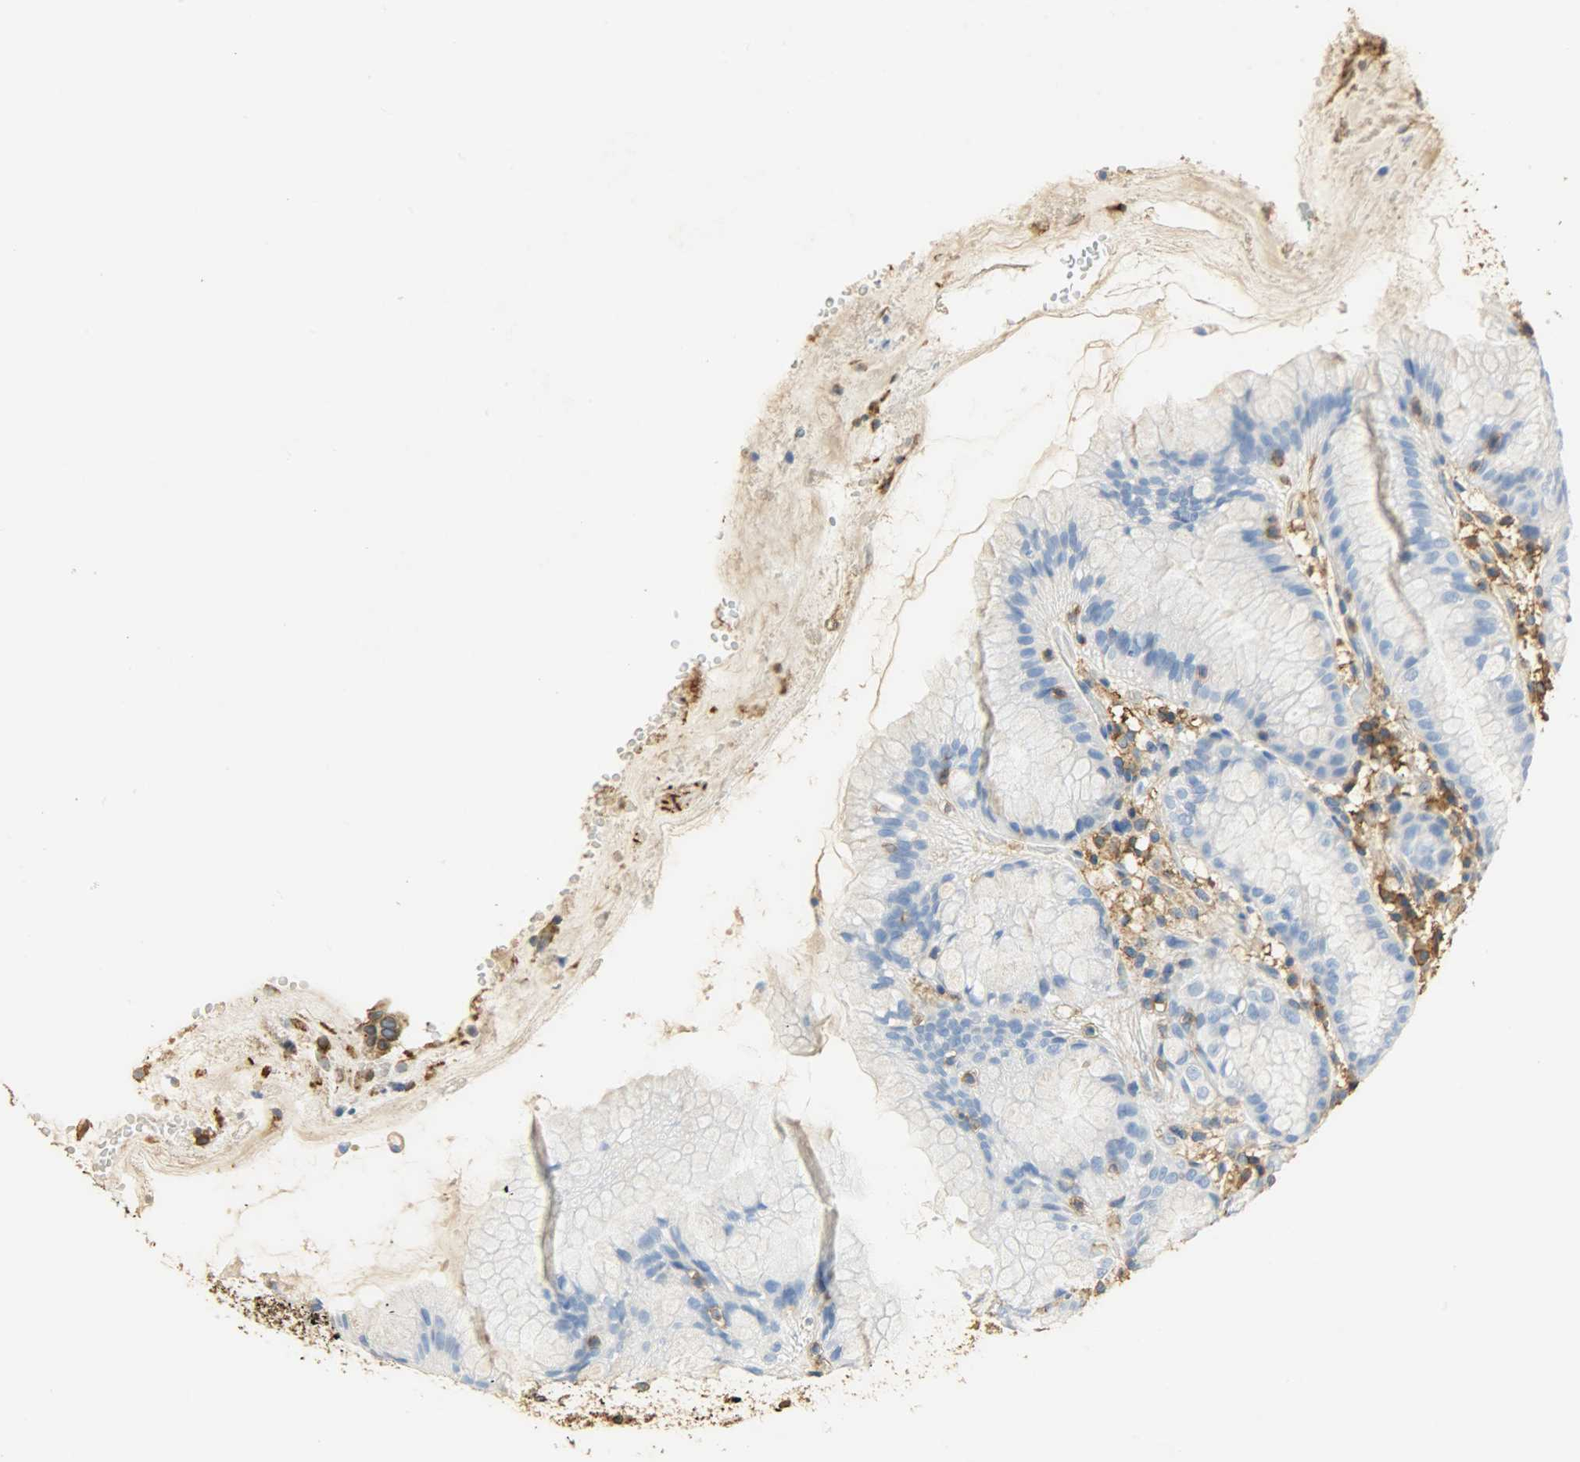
{"staining": {"intensity": "moderate", "quantity": "<25%", "location": "cytoplasmic/membranous"}, "tissue": "stomach", "cell_type": "Glandular cells", "image_type": "normal", "snomed": [{"axis": "morphology", "description": "Normal tissue, NOS"}, {"axis": "topography", "description": "Stomach"}, {"axis": "topography", "description": "Stomach, lower"}], "caption": "IHC image of normal stomach stained for a protein (brown), which reveals low levels of moderate cytoplasmic/membranous positivity in approximately <25% of glandular cells.", "gene": "ANXA6", "patient": {"sex": "female", "age": 75}}